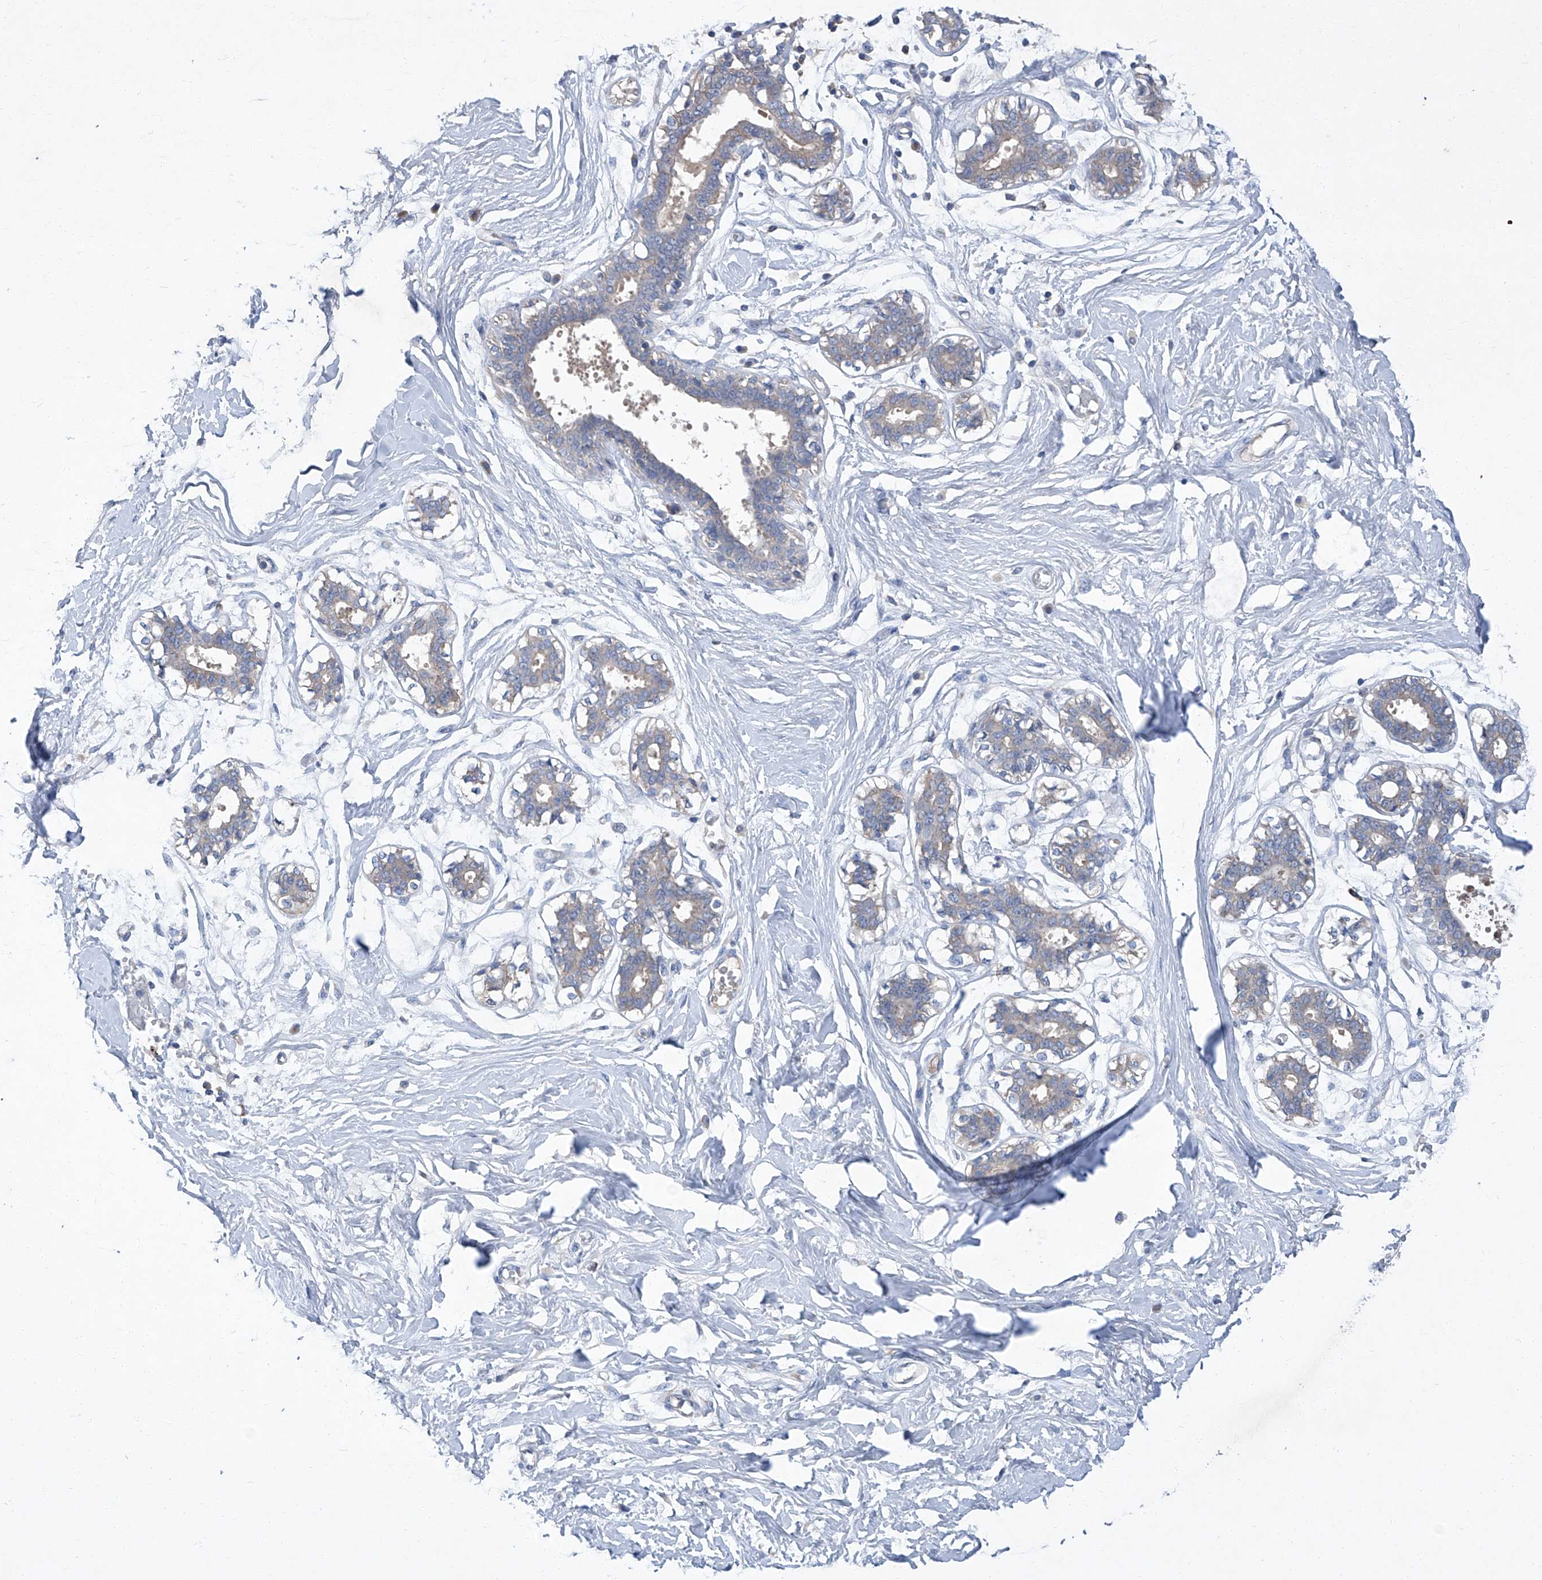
{"staining": {"intensity": "negative", "quantity": "none", "location": "none"}, "tissue": "breast", "cell_type": "Adipocytes", "image_type": "normal", "snomed": [{"axis": "morphology", "description": "Normal tissue, NOS"}, {"axis": "topography", "description": "Breast"}], "caption": "Immunohistochemistry of unremarkable breast exhibits no positivity in adipocytes. (DAB (3,3'-diaminobenzidine) immunohistochemistry (IHC), high magnification).", "gene": "SBK2", "patient": {"sex": "female", "age": 27}}